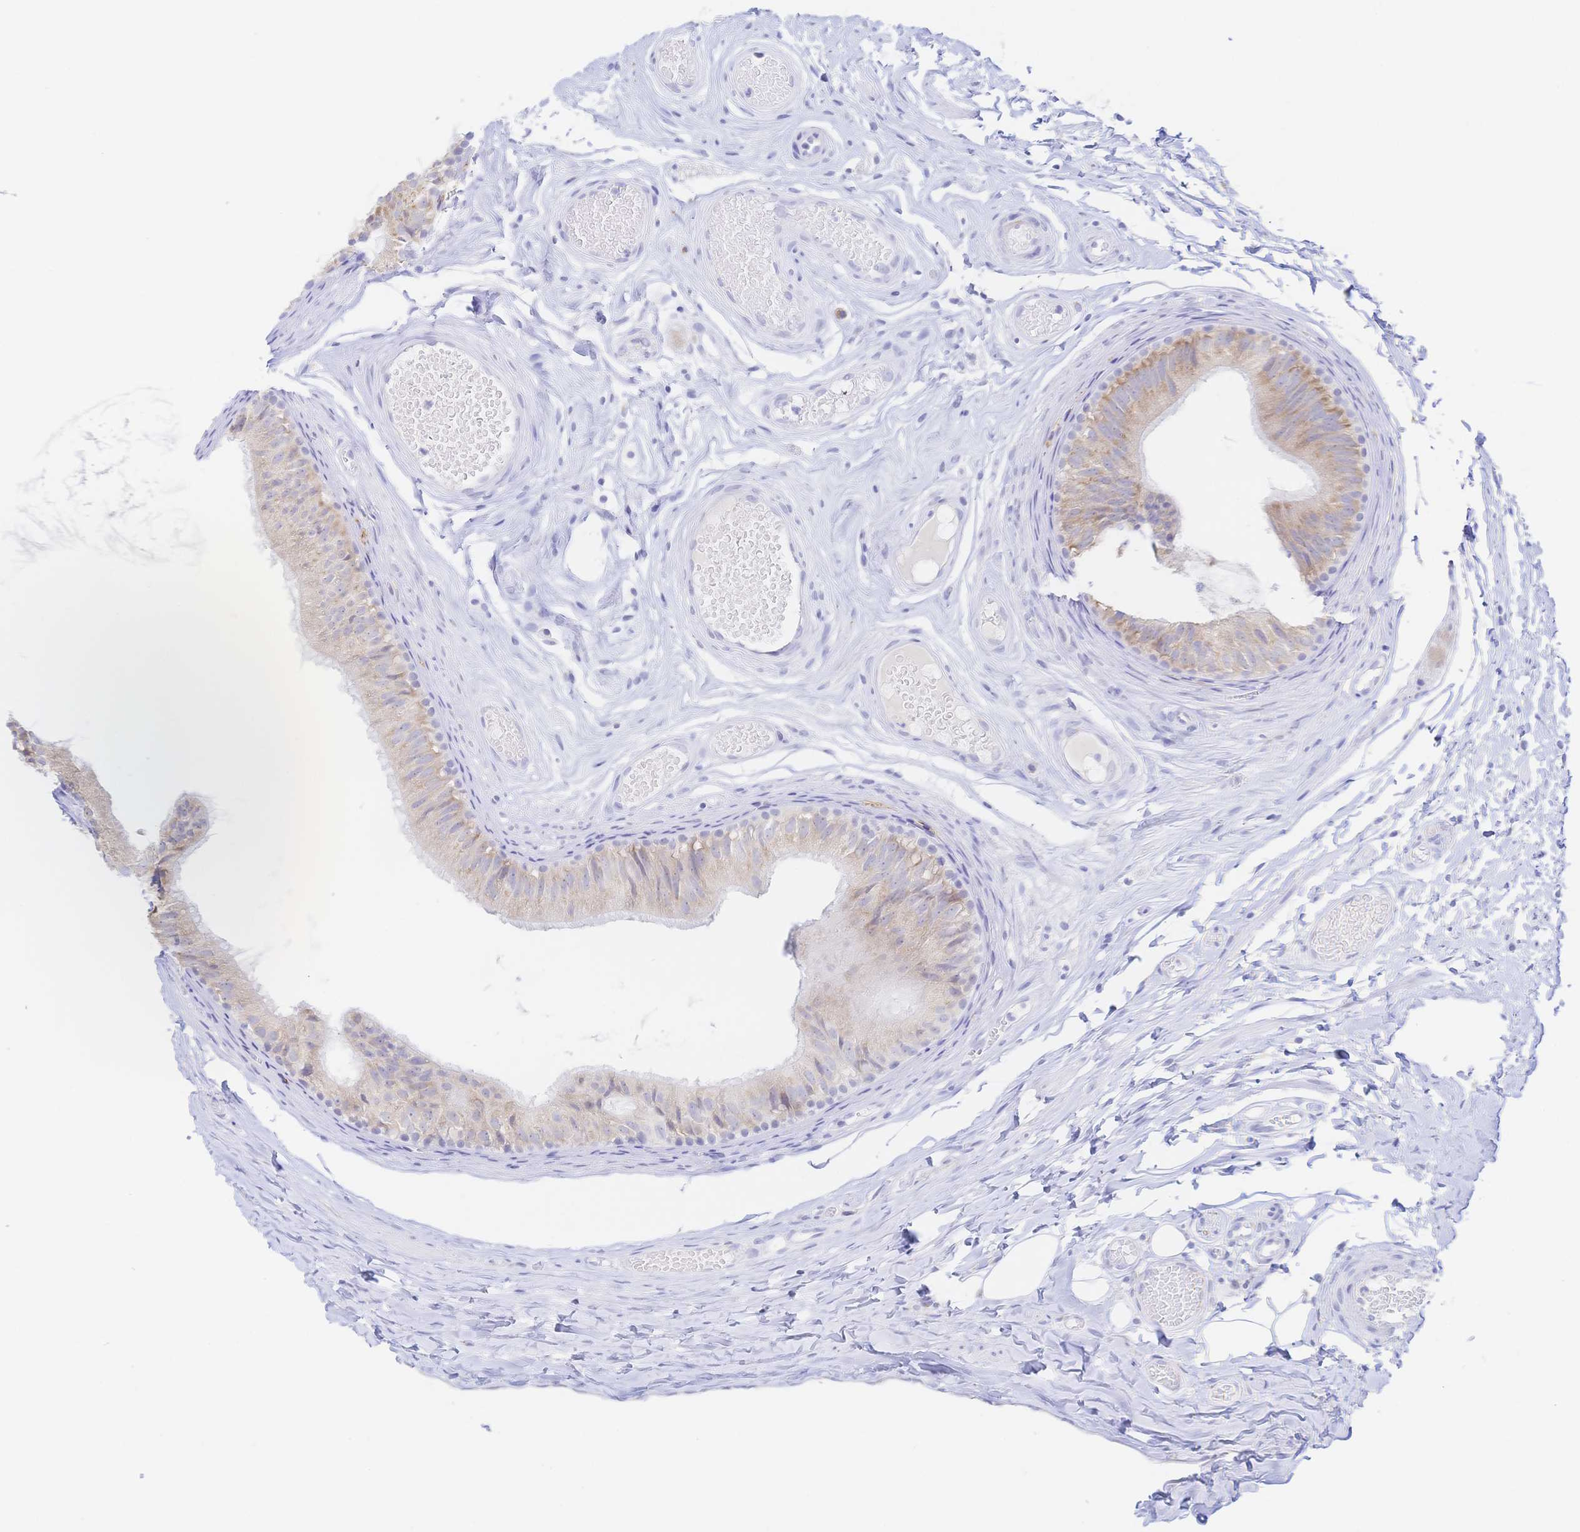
{"staining": {"intensity": "weak", "quantity": "25%-75%", "location": "cytoplasmic/membranous"}, "tissue": "epididymis", "cell_type": "Glandular cells", "image_type": "normal", "snomed": [{"axis": "morphology", "description": "Normal tissue, NOS"}, {"axis": "morphology", "description": "Seminoma, NOS"}, {"axis": "topography", "description": "Testis"}, {"axis": "topography", "description": "Epididymis"}], "caption": "Immunohistochemical staining of normal epididymis reveals low levels of weak cytoplasmic/membranous staining in about 25%-75% of glandular cells.", "gene": "SIAH3", "patient": {"sex": "male", "age": 34}}